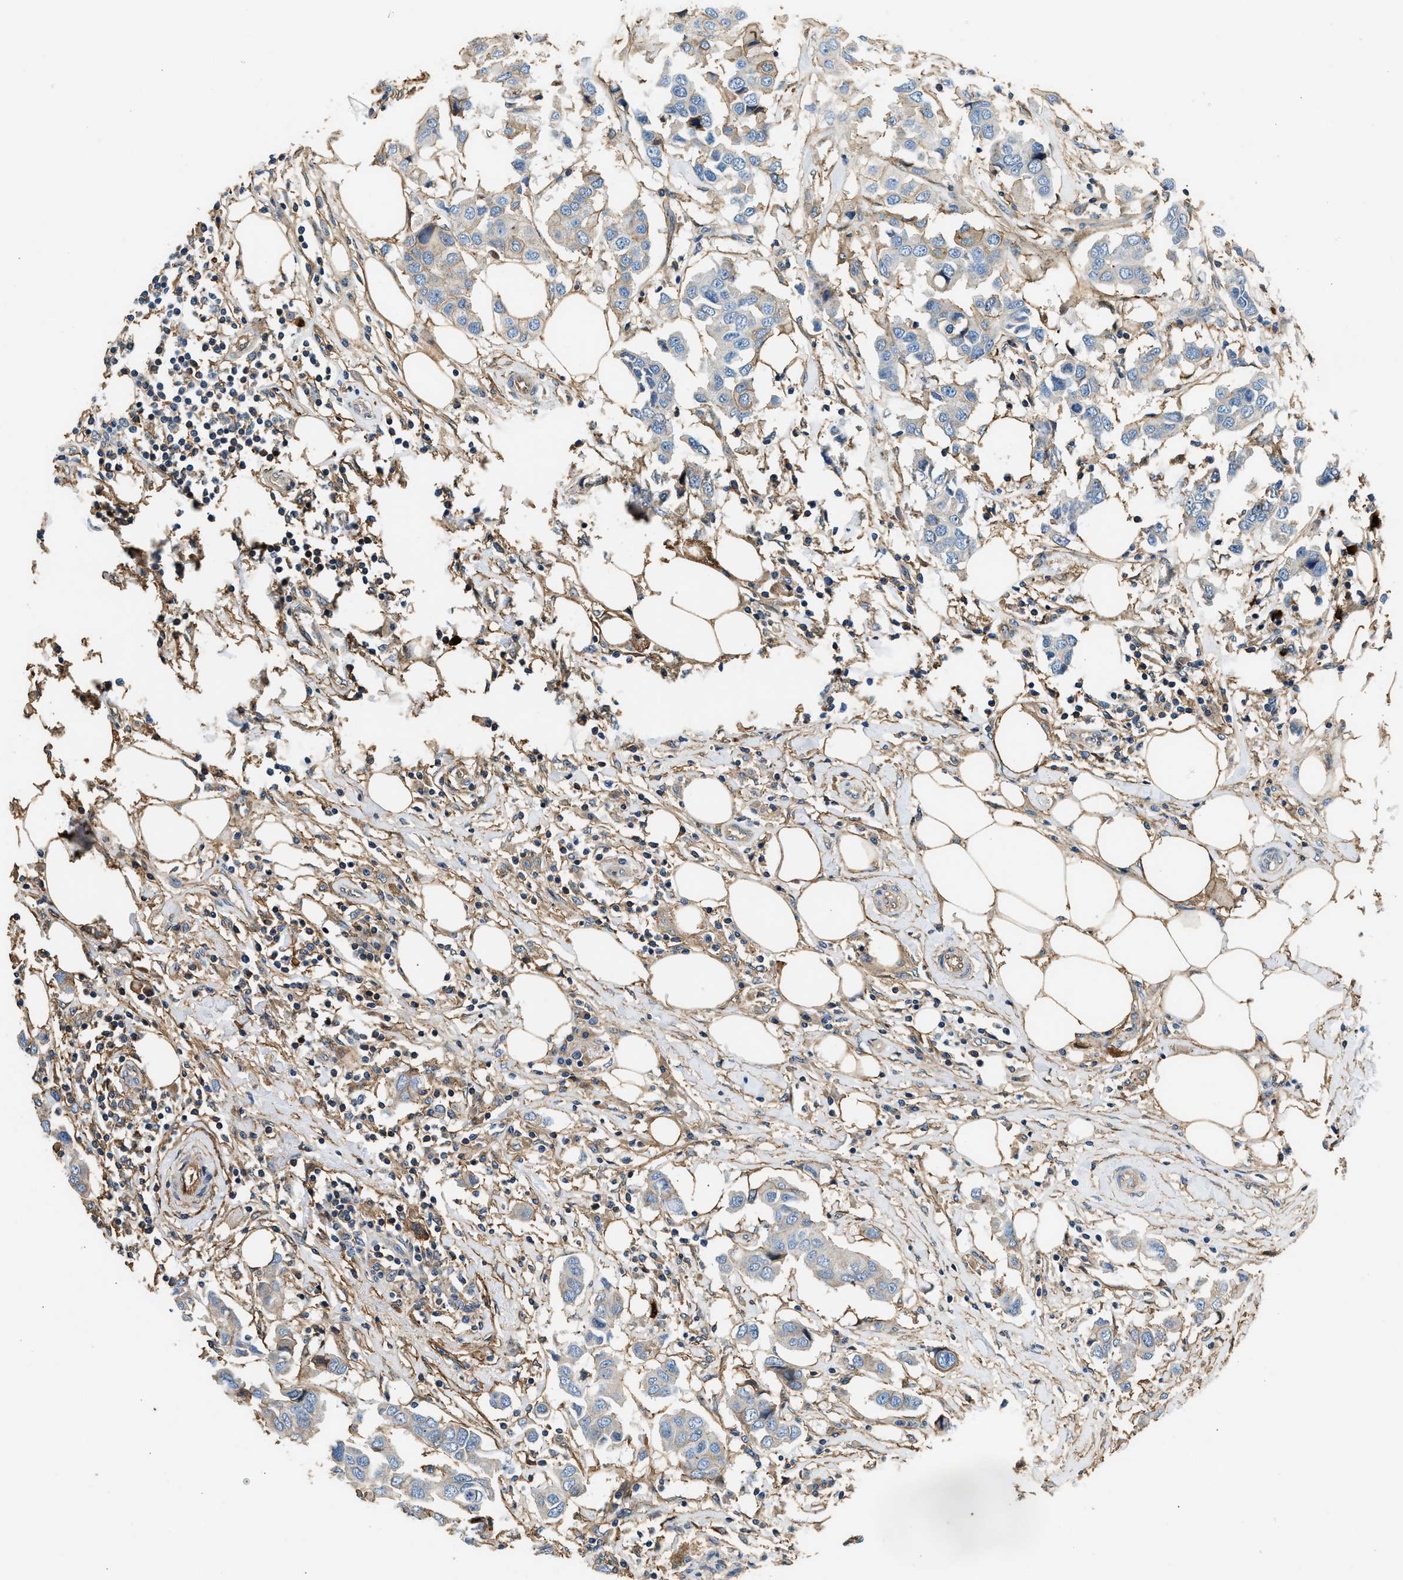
{"staining": {"intensity": "moderate", "quantity": "25%-75%", "location": "cytoplasmic/membranous"}, "tissue": "breast cancer", "cell_type": "Tumor cells", "image_type": "cancer", "snomed": [{"axis": "morphology", "description": "Duct carcinoma"}, {"axis": "topography", "description": "Breast"}], "caption": "Breast invasive ductal carcinoma was stained to show a protein in brown. There is medium levels of moderate cytoplasmic/membranous staining in about 25%-75% of tumor cells.", "gene": "ANXA3", "patient": {"sex": "female", "age": 80}}